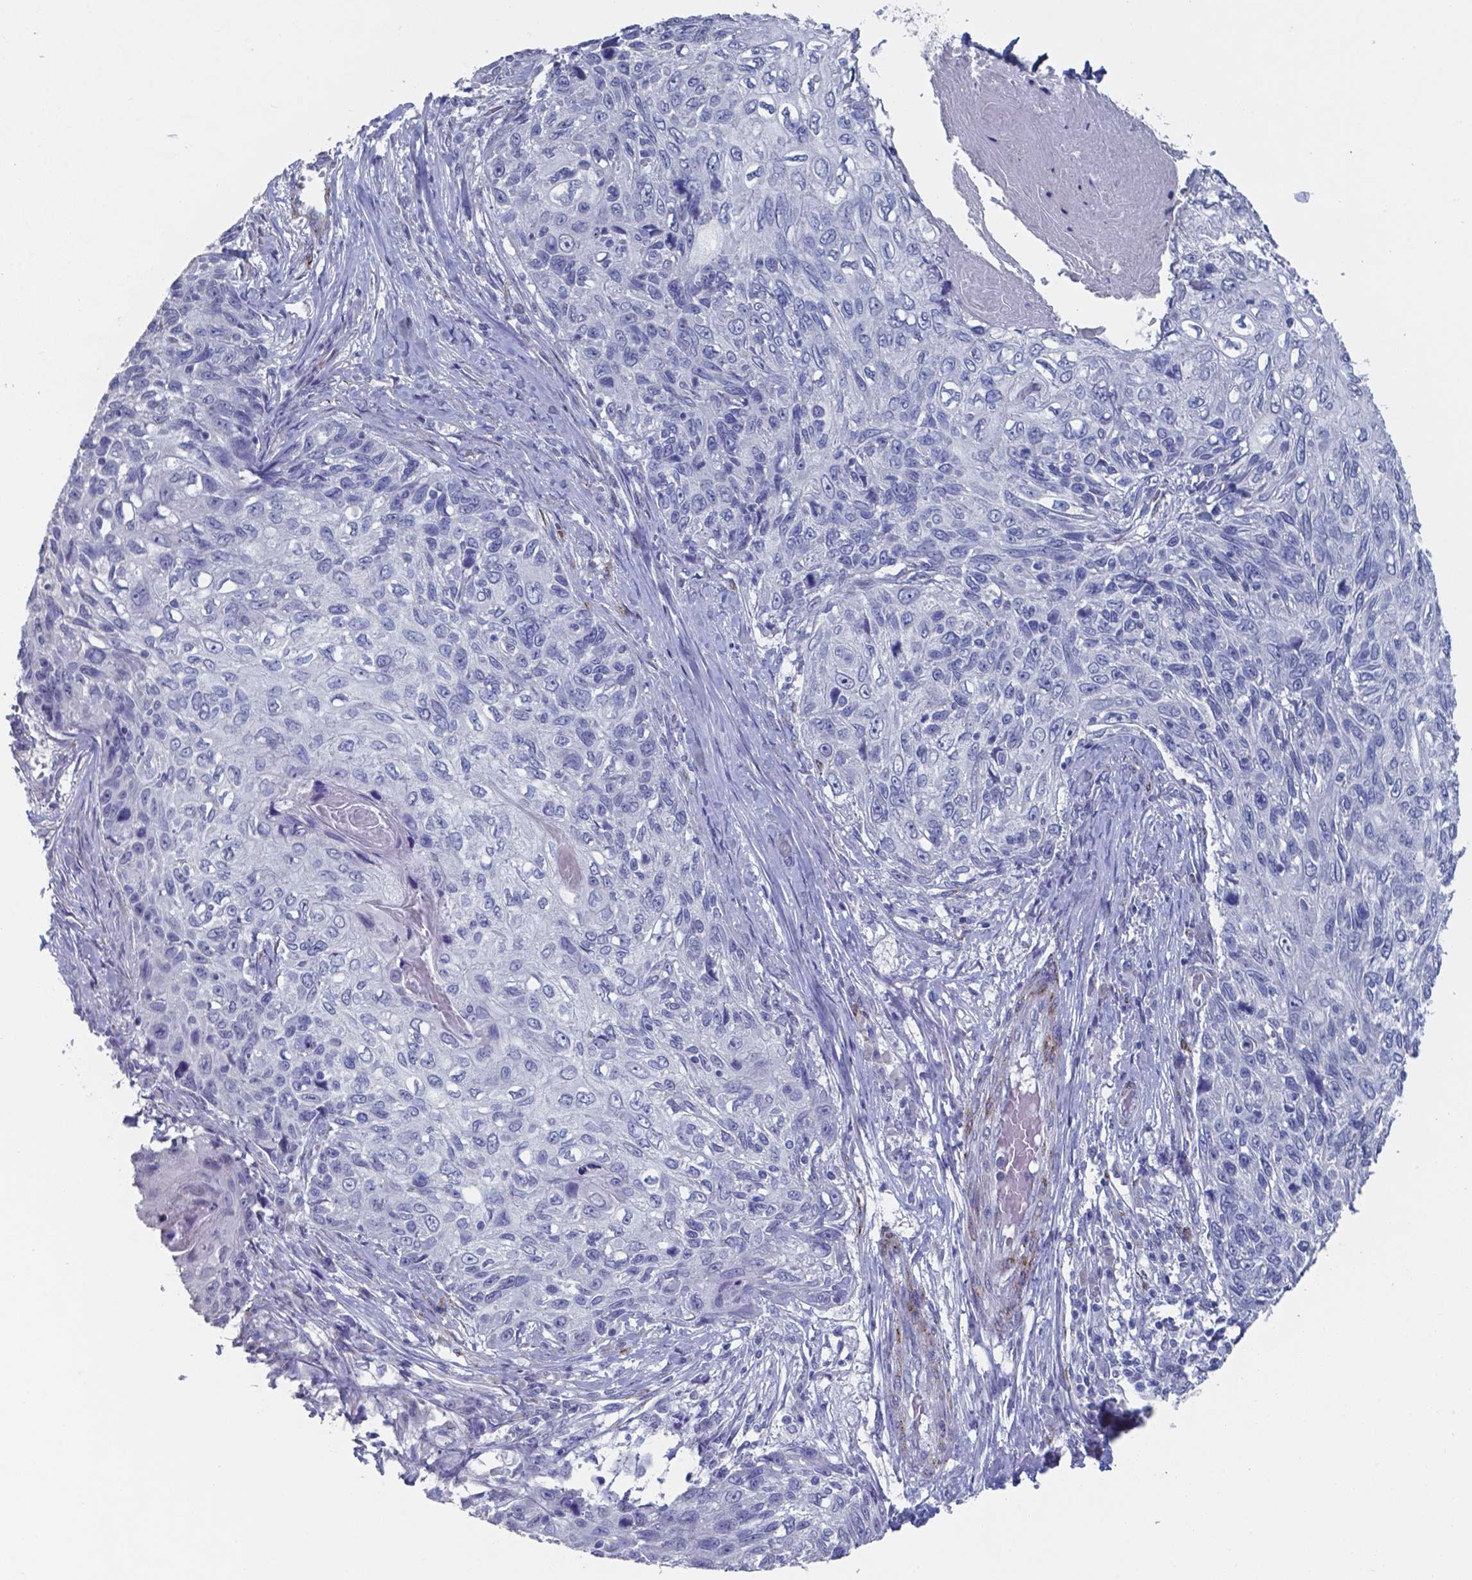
{"staining": {"intensity": "negative", "quantity": "none", "location": "none"}, "tissue": "skin cancer", "cell_type": "Tumor cells", "image_type": "cancer", "snomed": [{"axis": "morphology", "description": "Squamous cell carcinoma, NOS"}, {"axis": "topography", "description": "Skin"}], "caption": "Squamous cell carcinoma (skin) was stained to show a protein in brown. There is no significant expression in tumor cells.", "gene": "PLA2R1", "patient": {"sex": "male", "age": 92}}